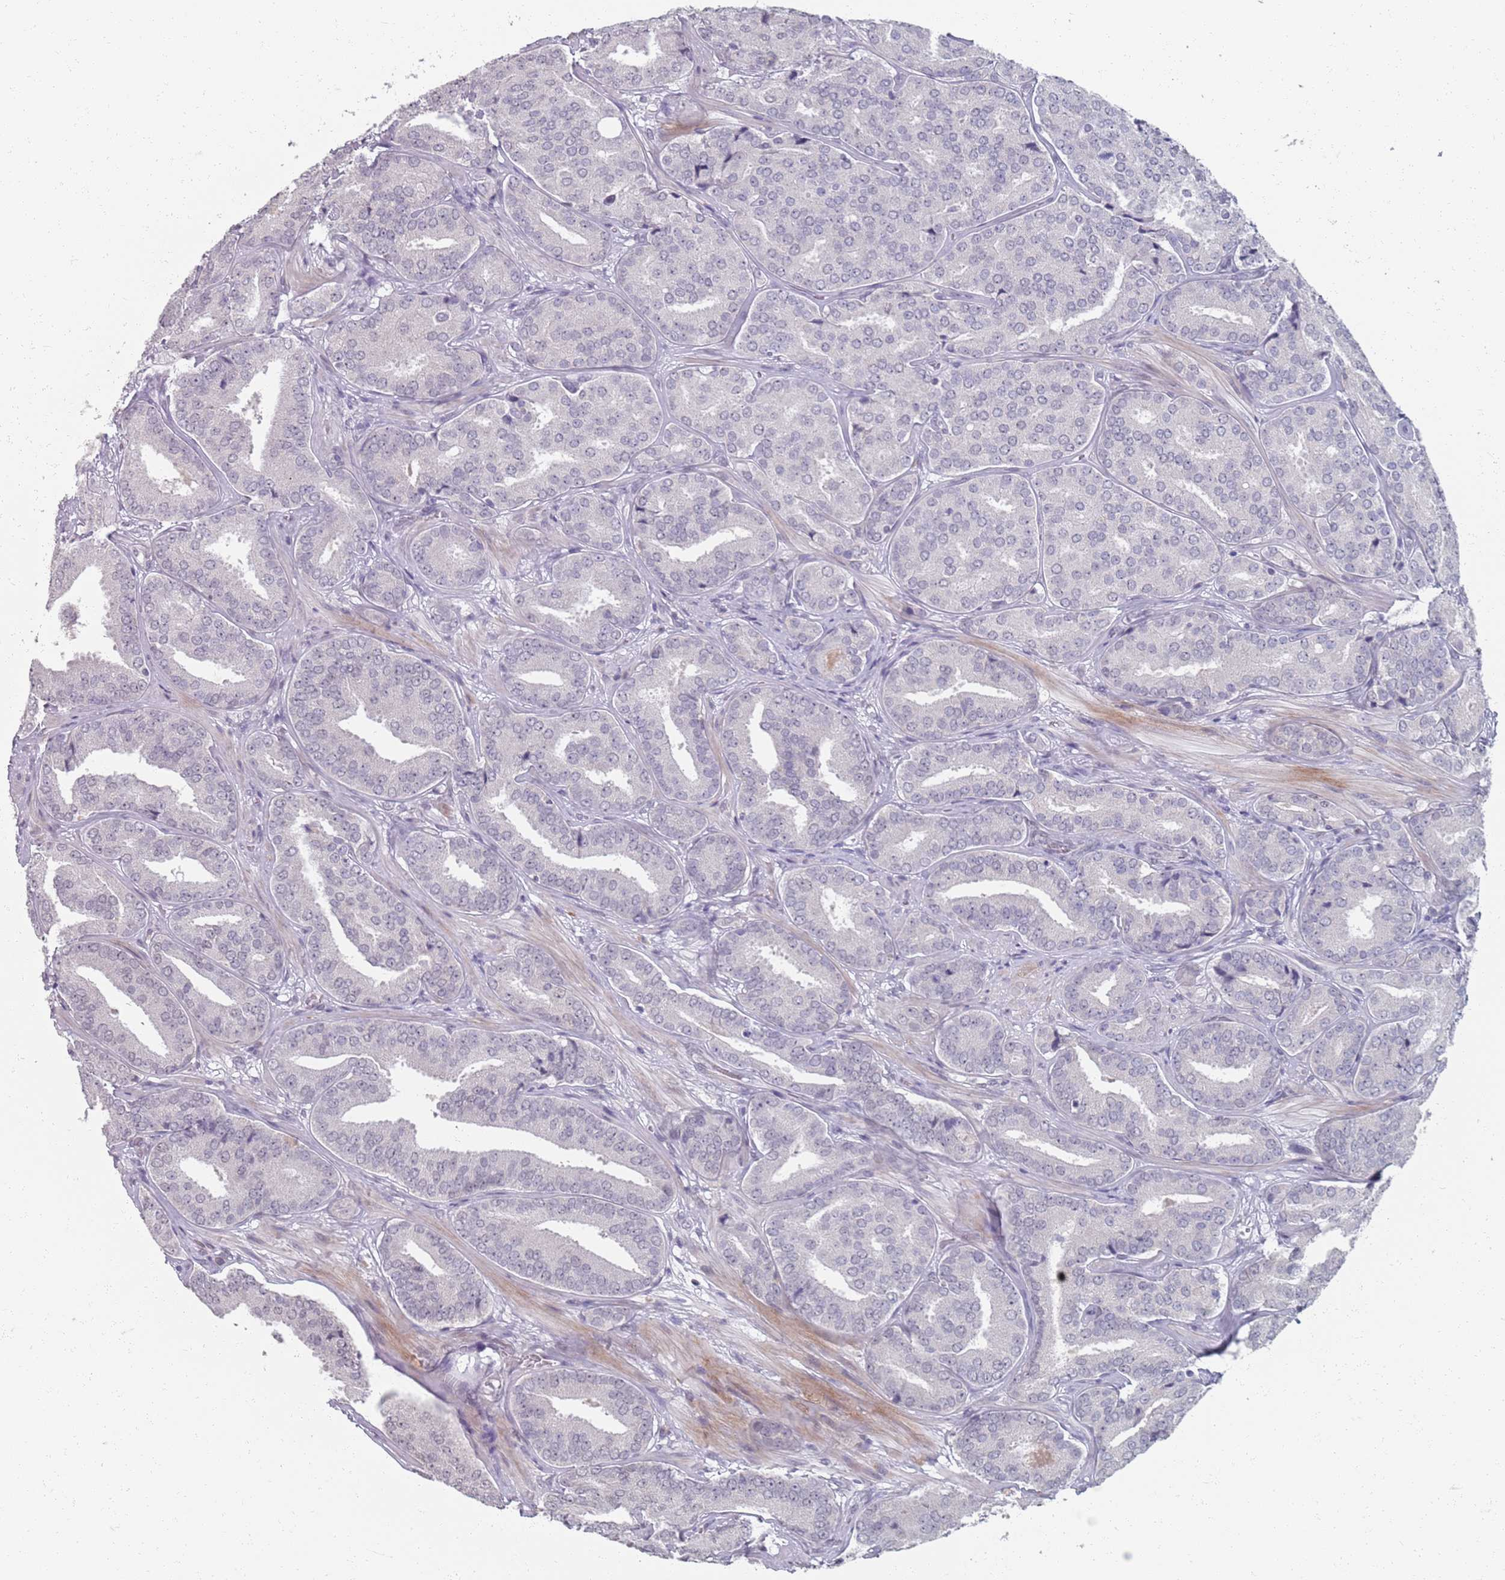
{"staining": {"intensity": "negative", "quantity": "none", "location": "none"}, "tissue": "prostate cancer", "cell_type": "Tumor cells", "image_type": "cancer", "snomed": [{"axis": "morphology", "description": "Adenocarcinoma, High grade"}, {"axis": "topography", "description": "Prostate"}], "caption": "A micrograph of human prostate cancer is negative for staining in tumor cells.", "gene": "SAMD1", "patient": {"sex": "male", "age": 63}}